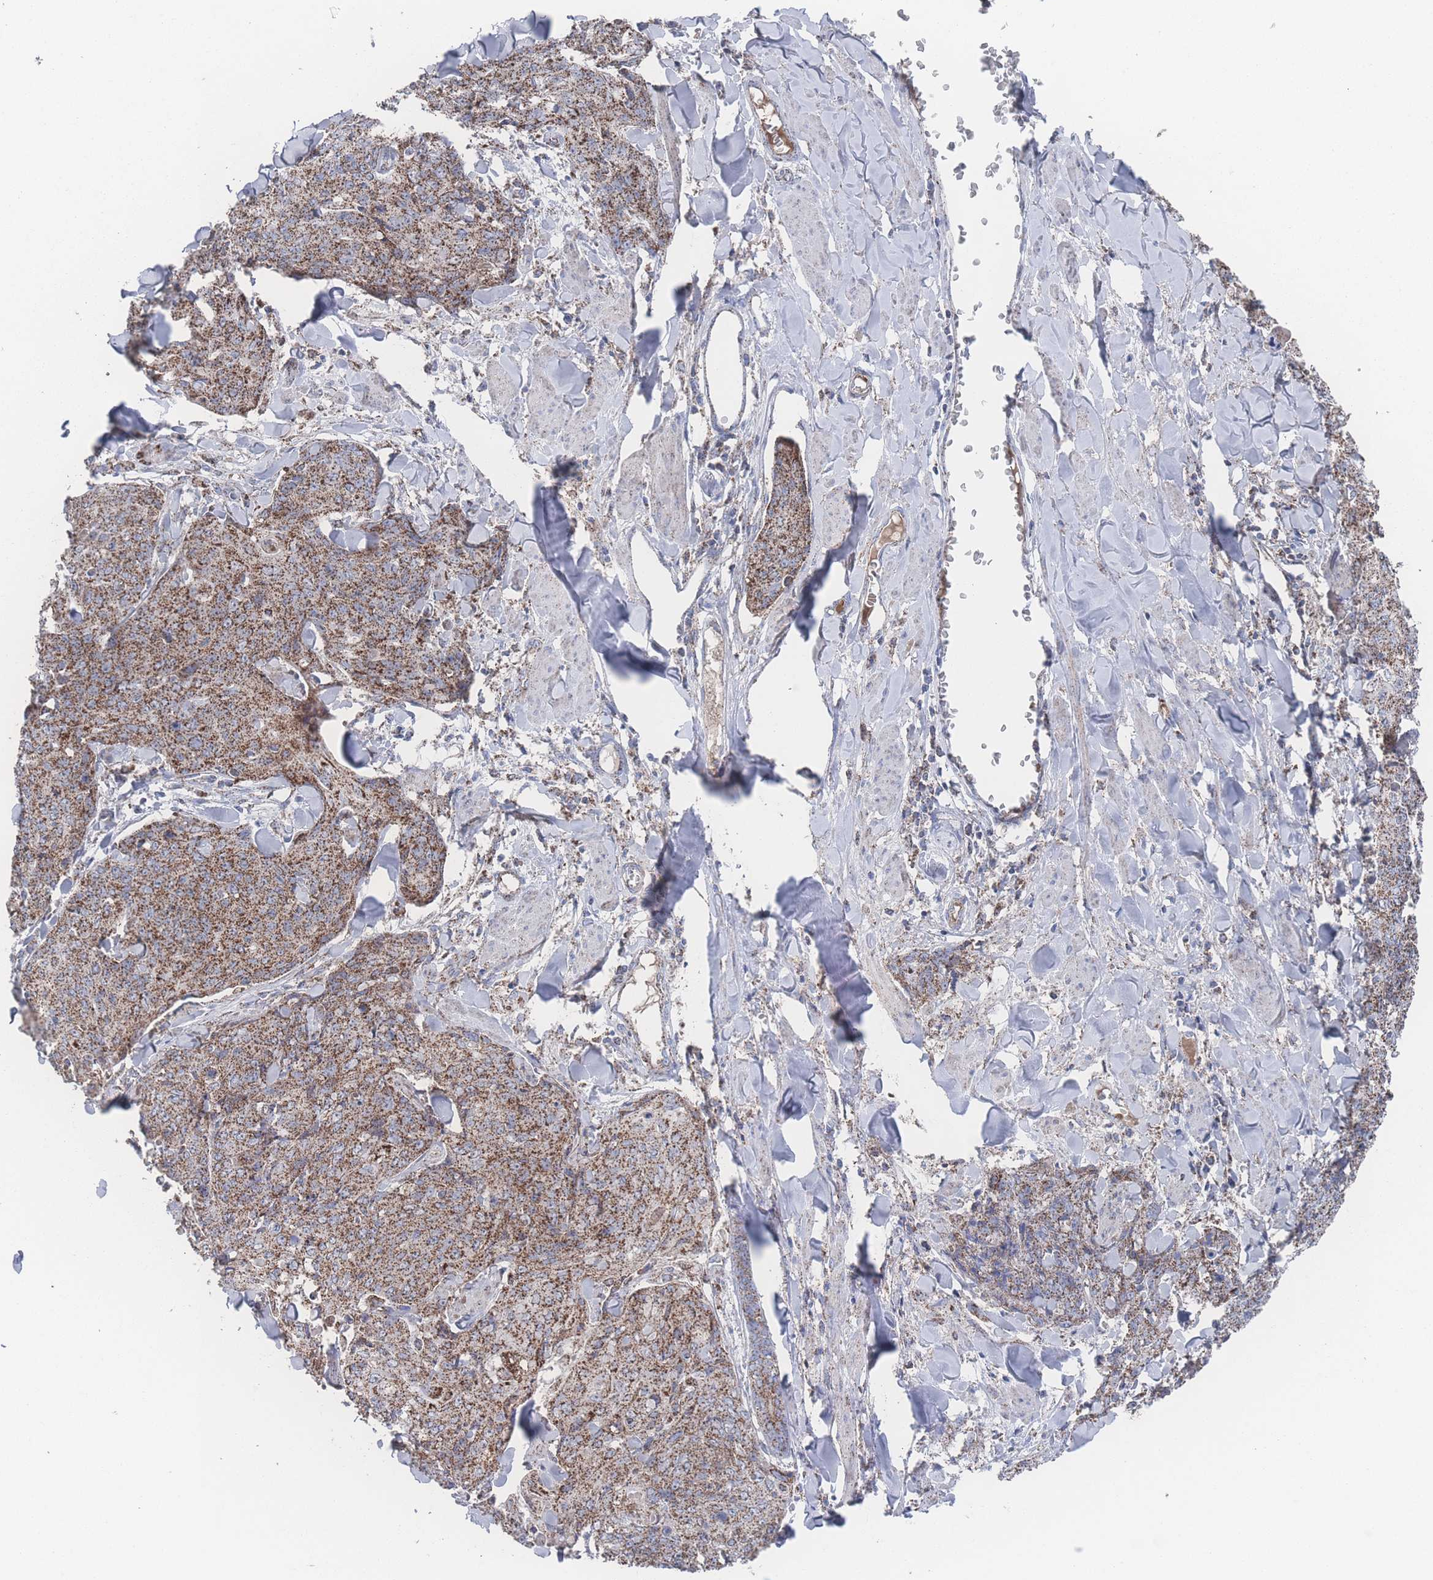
{"staining": {"intensity": "strong", "quantity": ">75%", "location": "cytoplasmic/membranous"}, "tissue": "skin cancer", "cell_type": "Tumor cells", "image_type": "cancer", "snomed": [{"axis": "morphology", "description": "Squamous cell carcinoma, NOS"}, {"axis": "topography", "description": "Skin"}, {"axis": "topography", "description": "Vulva"}], "caption": "Strong cytoplasmic/membranous positivity is seen in approximately >75% of tumor cells in skin cancer (squamous cell carcinoma).", "gene": "PEX14", "patient": {"sex": "female", "age": 85}}